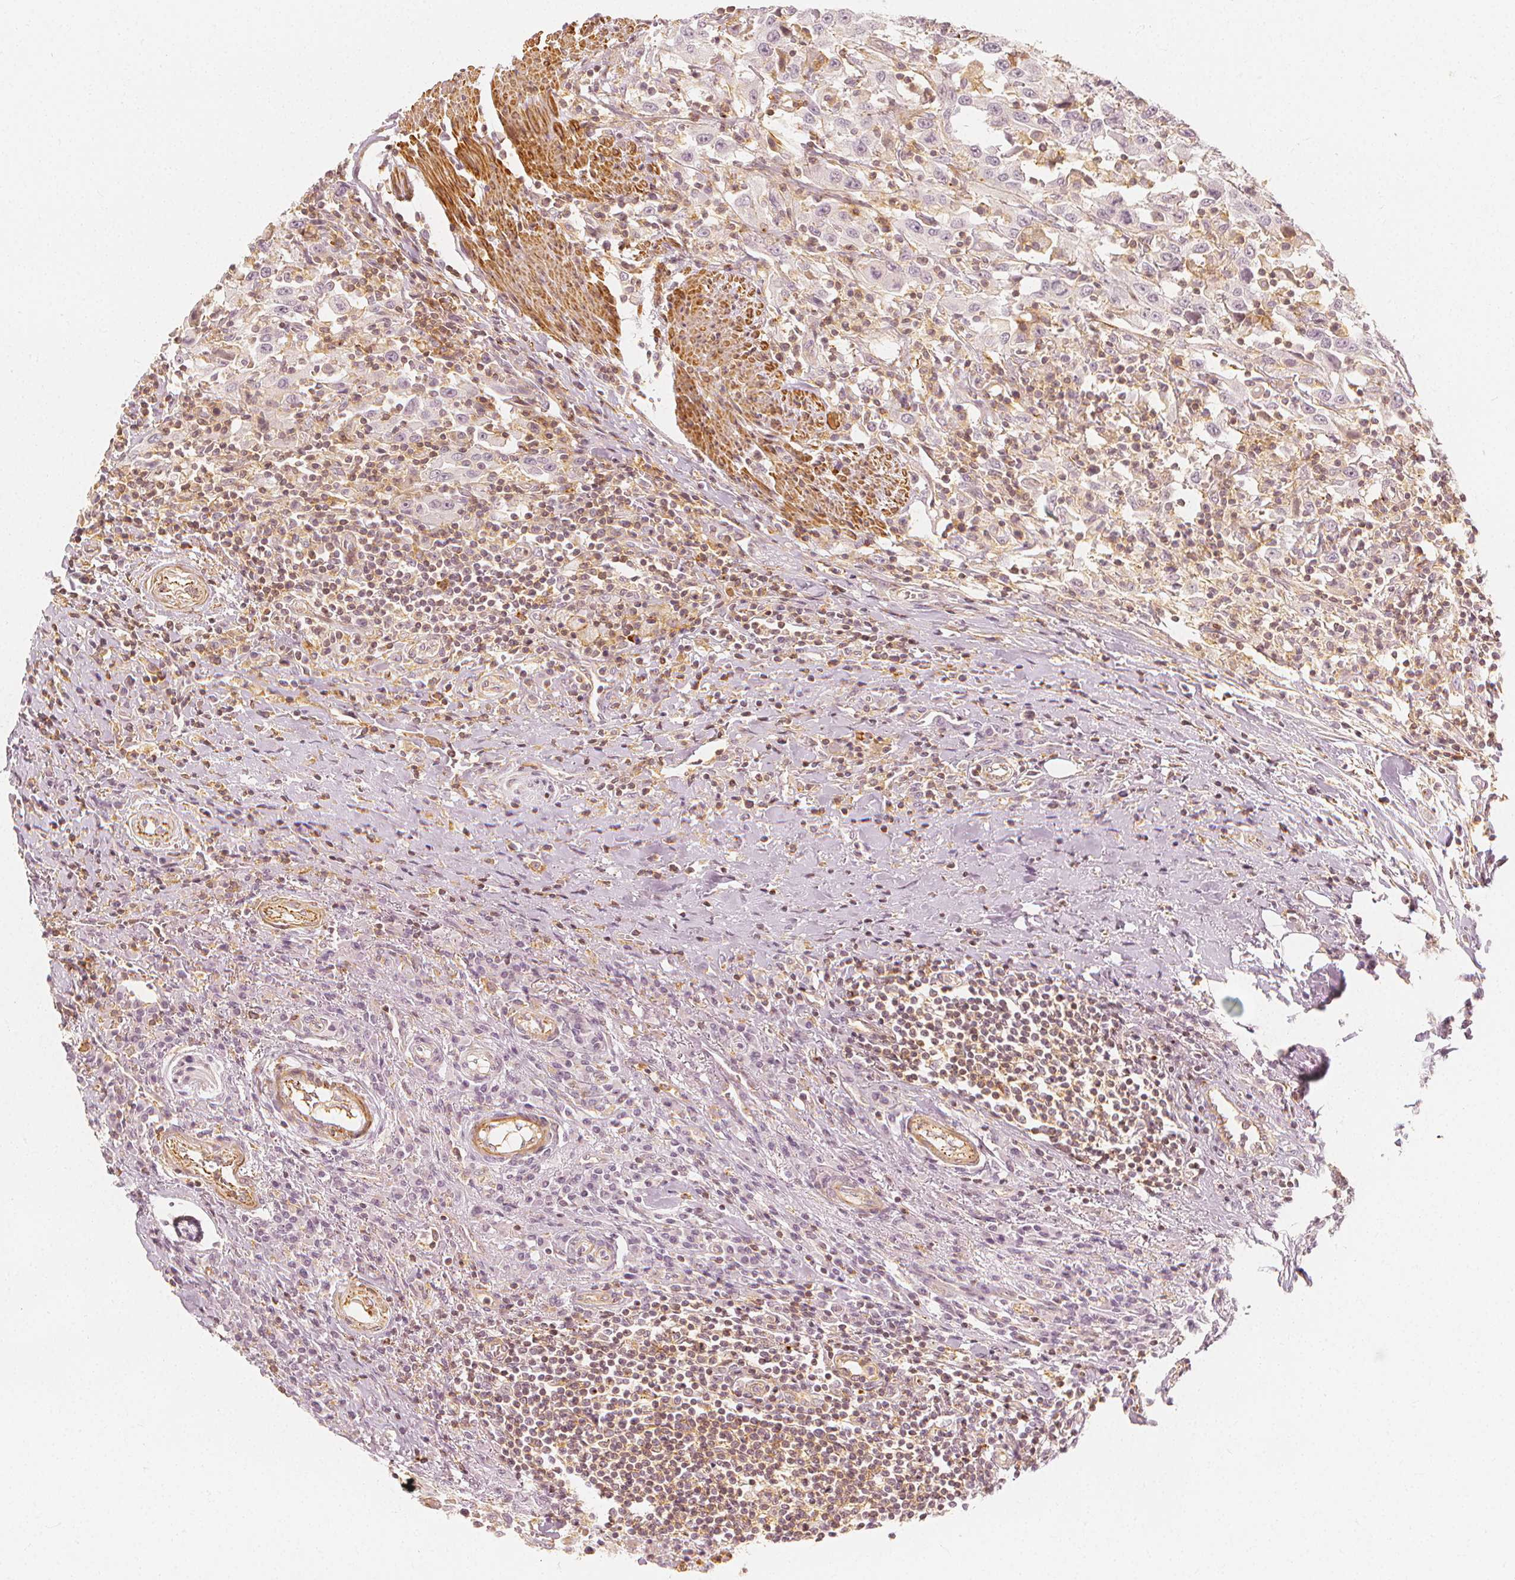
{"staining": {"intensity": "negative", "quantity": "none", "location": "none"}, "tissue": "urothelial cancer", "cell_type": "Tumor cells", "image_type": "cancer", "snomed": [{"axis": "morphology", "description": "Urothelial carcinoma, High grade"}, {"axis": "topography", "description": "Urinary bladder"}], "caption": "This is a image of immunohistochemistry staining of urothelial cancer, which shows no positivity in tumor cells.", "gene": "ARHGAP26", "patient": {"sex": "male", "age": 61}}